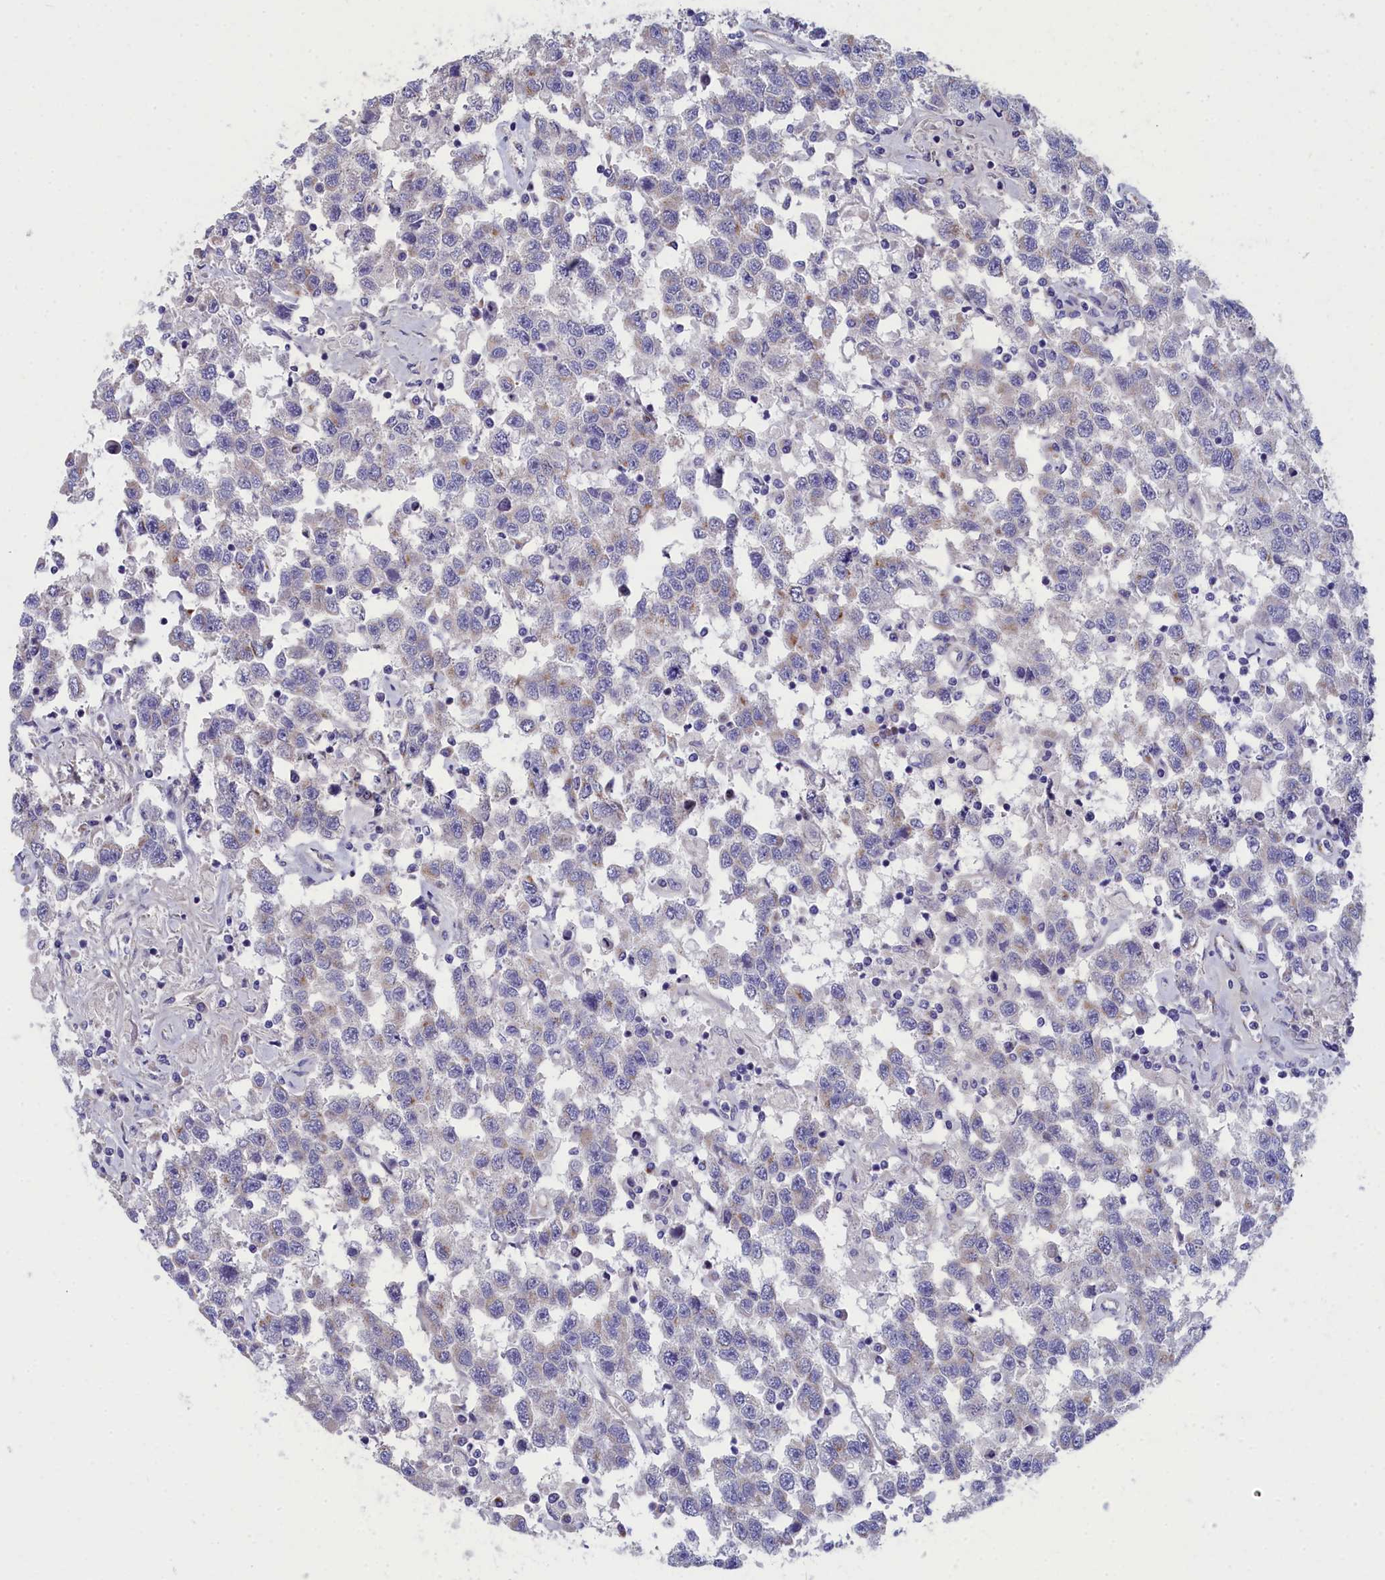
{"staining": {"intensity": "weak", "quantity": "<25%", "location": "cytoplasmic/membranous"}, "tissue": "testis cancer", "cell_type": "Tumor cells", "image_type": "cancer", "snomed": [{"axis": "morphology", "description": "Seminoma, NOS"}, {"axis": "topography", "description": "Testis"}], "caption": "Immunohistochemistry of human seminoma (testis) demonstrates no expression in tumor cells. The staining was performed using DAB (3,3'-diaminobenzidine) to visualize the protein expression in brown, while the nuclei were stained in blue with hematoxylin (Magnification: 20x).", "gene": "TUBGCP4", "patient": {"sex": "male", "age": 41}}